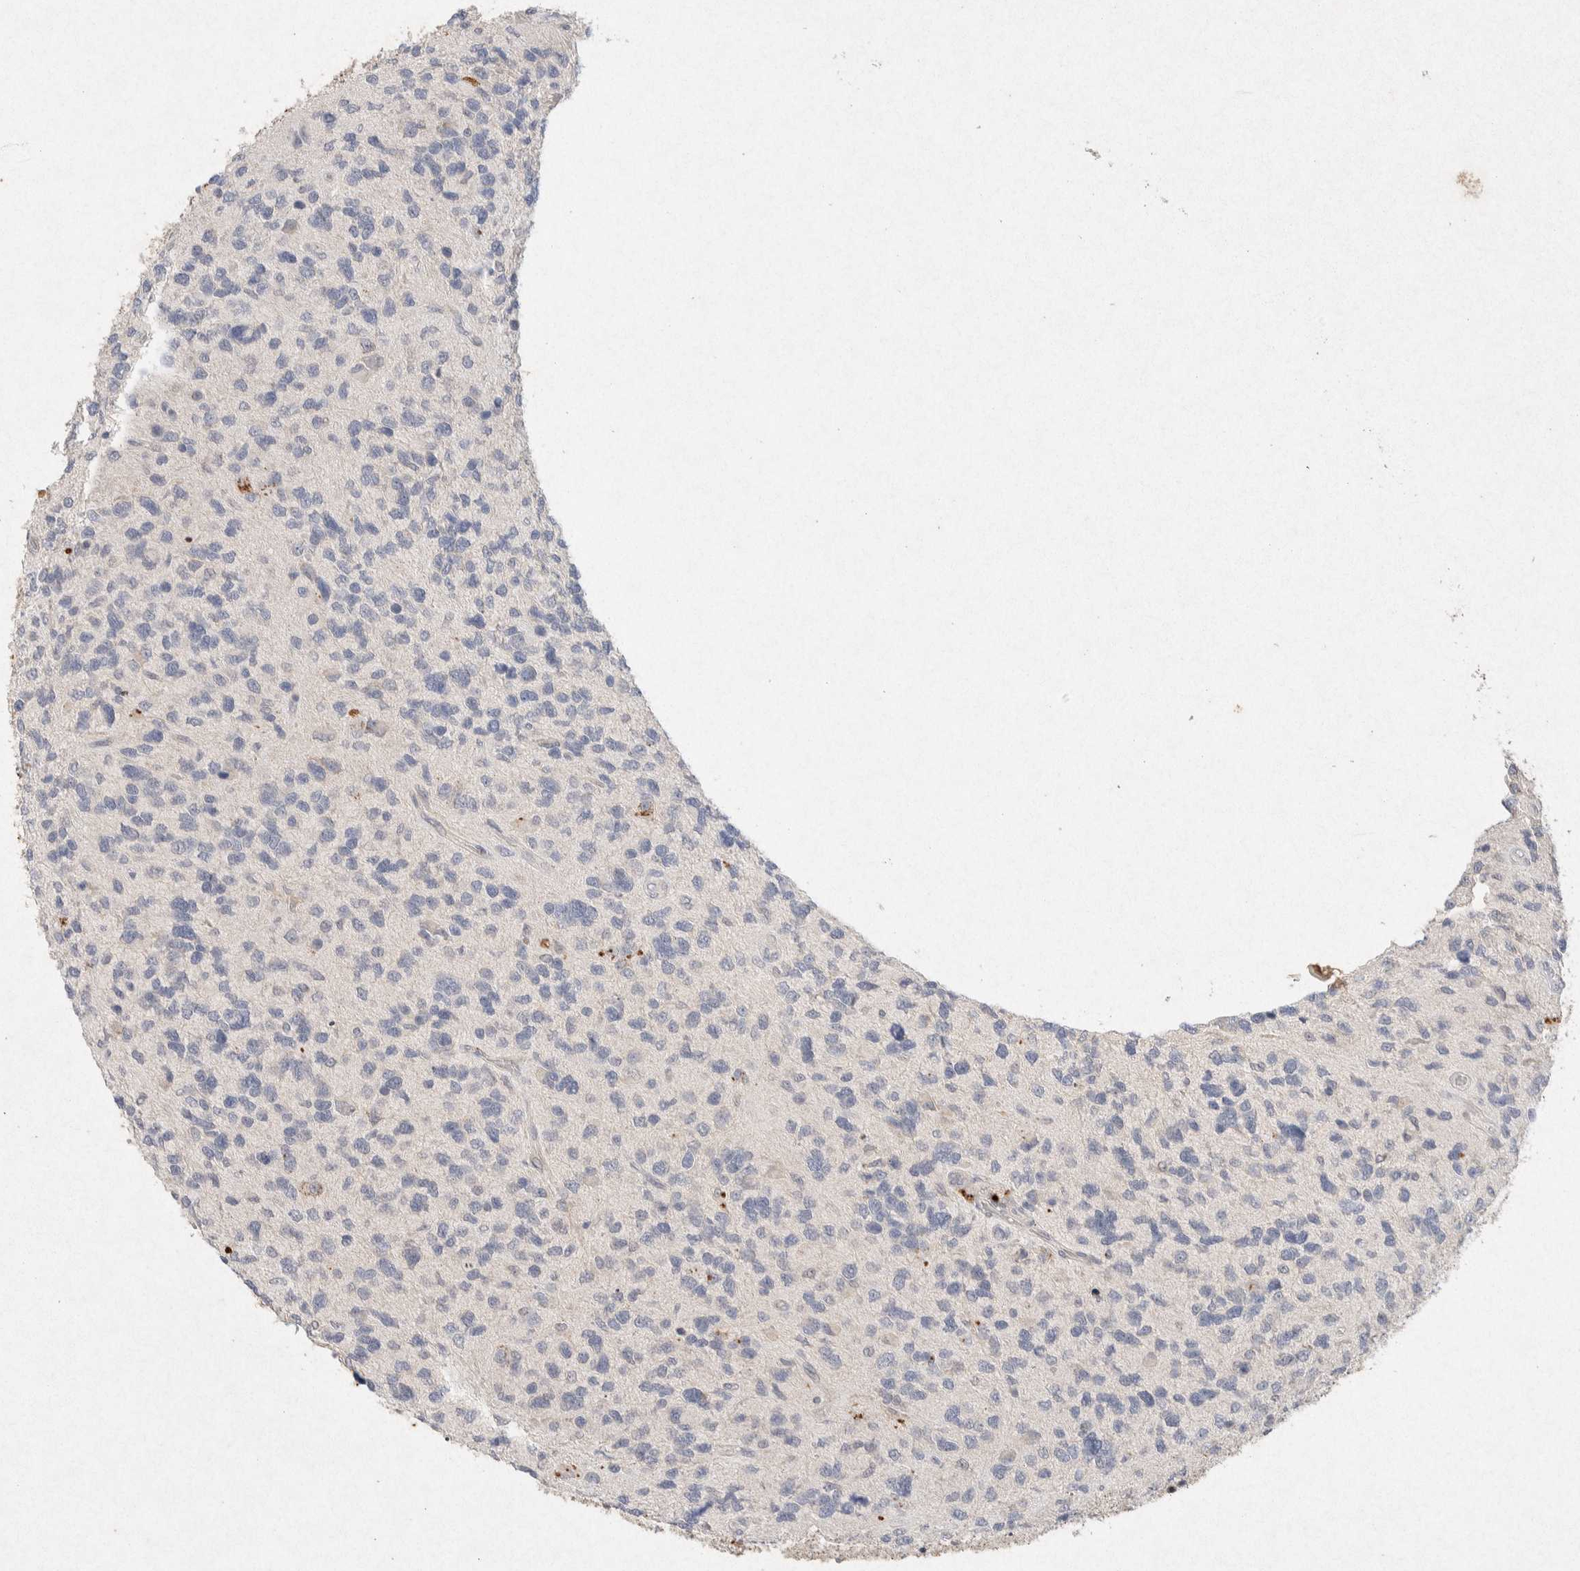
{"staining": {"intensity": "negative", "quantity": "none", "location": "none"}, "tissue": "glioma", "cell_type": "Tumor cells", "image_type": "cancer", "snomed": [{"axis": "morphology", "description": "Glioma, malignant, High grade"}, {"axis": "topography", "description": "Brain"}], "caption": "This is a image of immunohistochemistry staining of high-grade glioma (malignant), which shows no staining in tumor cells.", "gene": "GNAI1", "patient": {"sex": "female", "age": 58}}